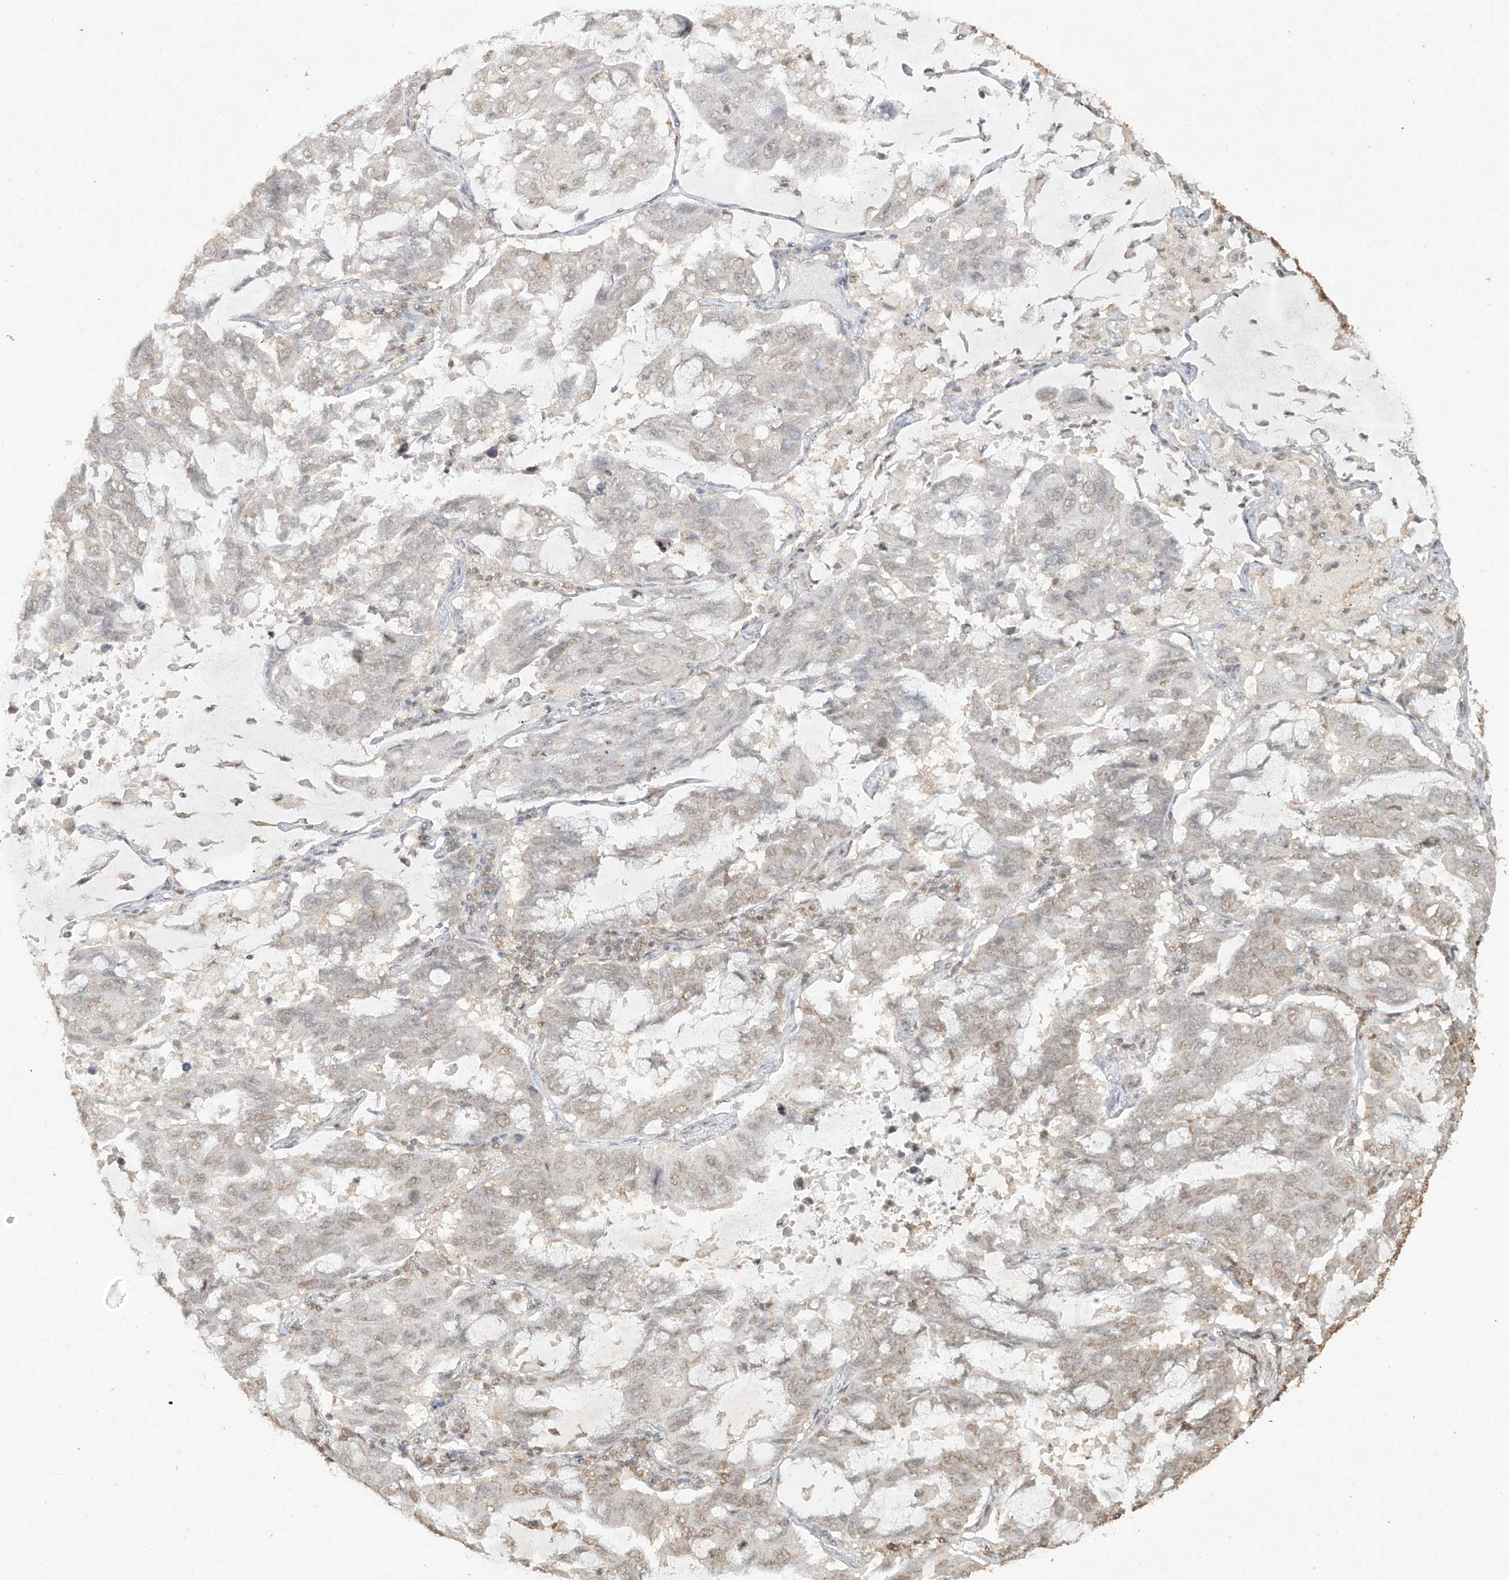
{"staining": {"intensity": "weak", "quantity": "<25%", "location": "nuclear"}, "tissue": "lung cancer", "cell_type": "Tumor cells", "image_type": "cancer", "snomed": [{"axis": "morphology", "description": "Adenocarcinoma, NOS"}, {"axis": "topography", "description": "Lung"}], "caption": "There is no significant staining in tumor cells of lung adenocarcinoma.", "gene": "TIGAR", "patient": {"sex": "male", "age": 64}}